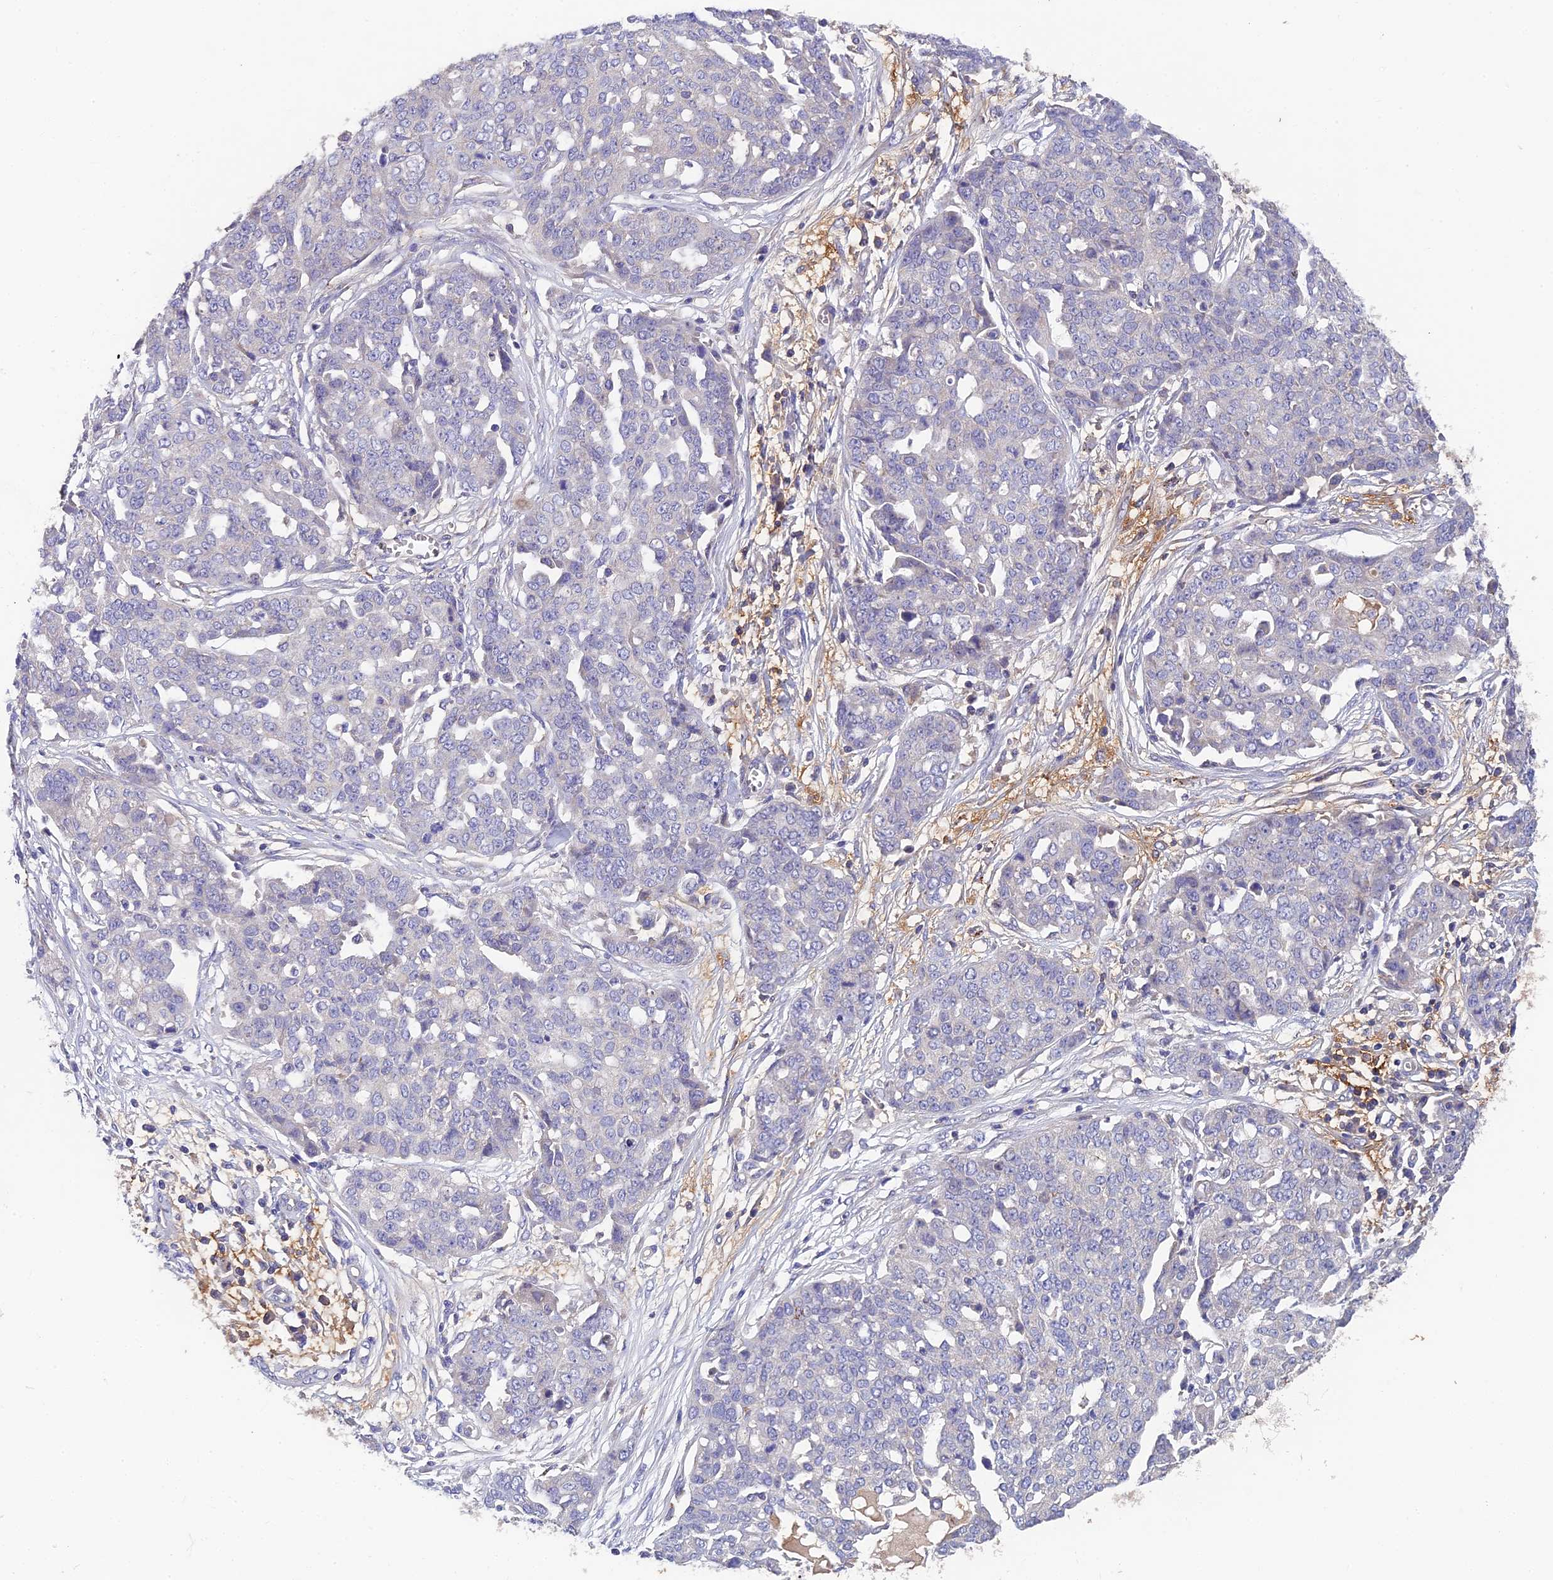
{"staining": {"intensity": "negative", "quantity": "none", "location": "none"}, "tissue": "ovarian cancer", "cell_type": "Tumor cells", "image_type": "cancer", "snomed": [{"axis": "morphology", "description": "Cystadenocarcinoma, serous, NOS"}, {"axis": "topography", "description": "Soft tissue"}, {"axis": "topography", "description": "Ovary"}], "caption": "This micrograph is of ovarian cancer (serous cystadenocarcinoma) stained with immunohistochemistry to label a protein in brown with the nuclei are counter-stained blue. There is no staining in tumor cells. (IHC, brightfield microscopy, high magnification).", "gene": "ADAMTS13", "patient": {"sex": "female", "age": 57}}